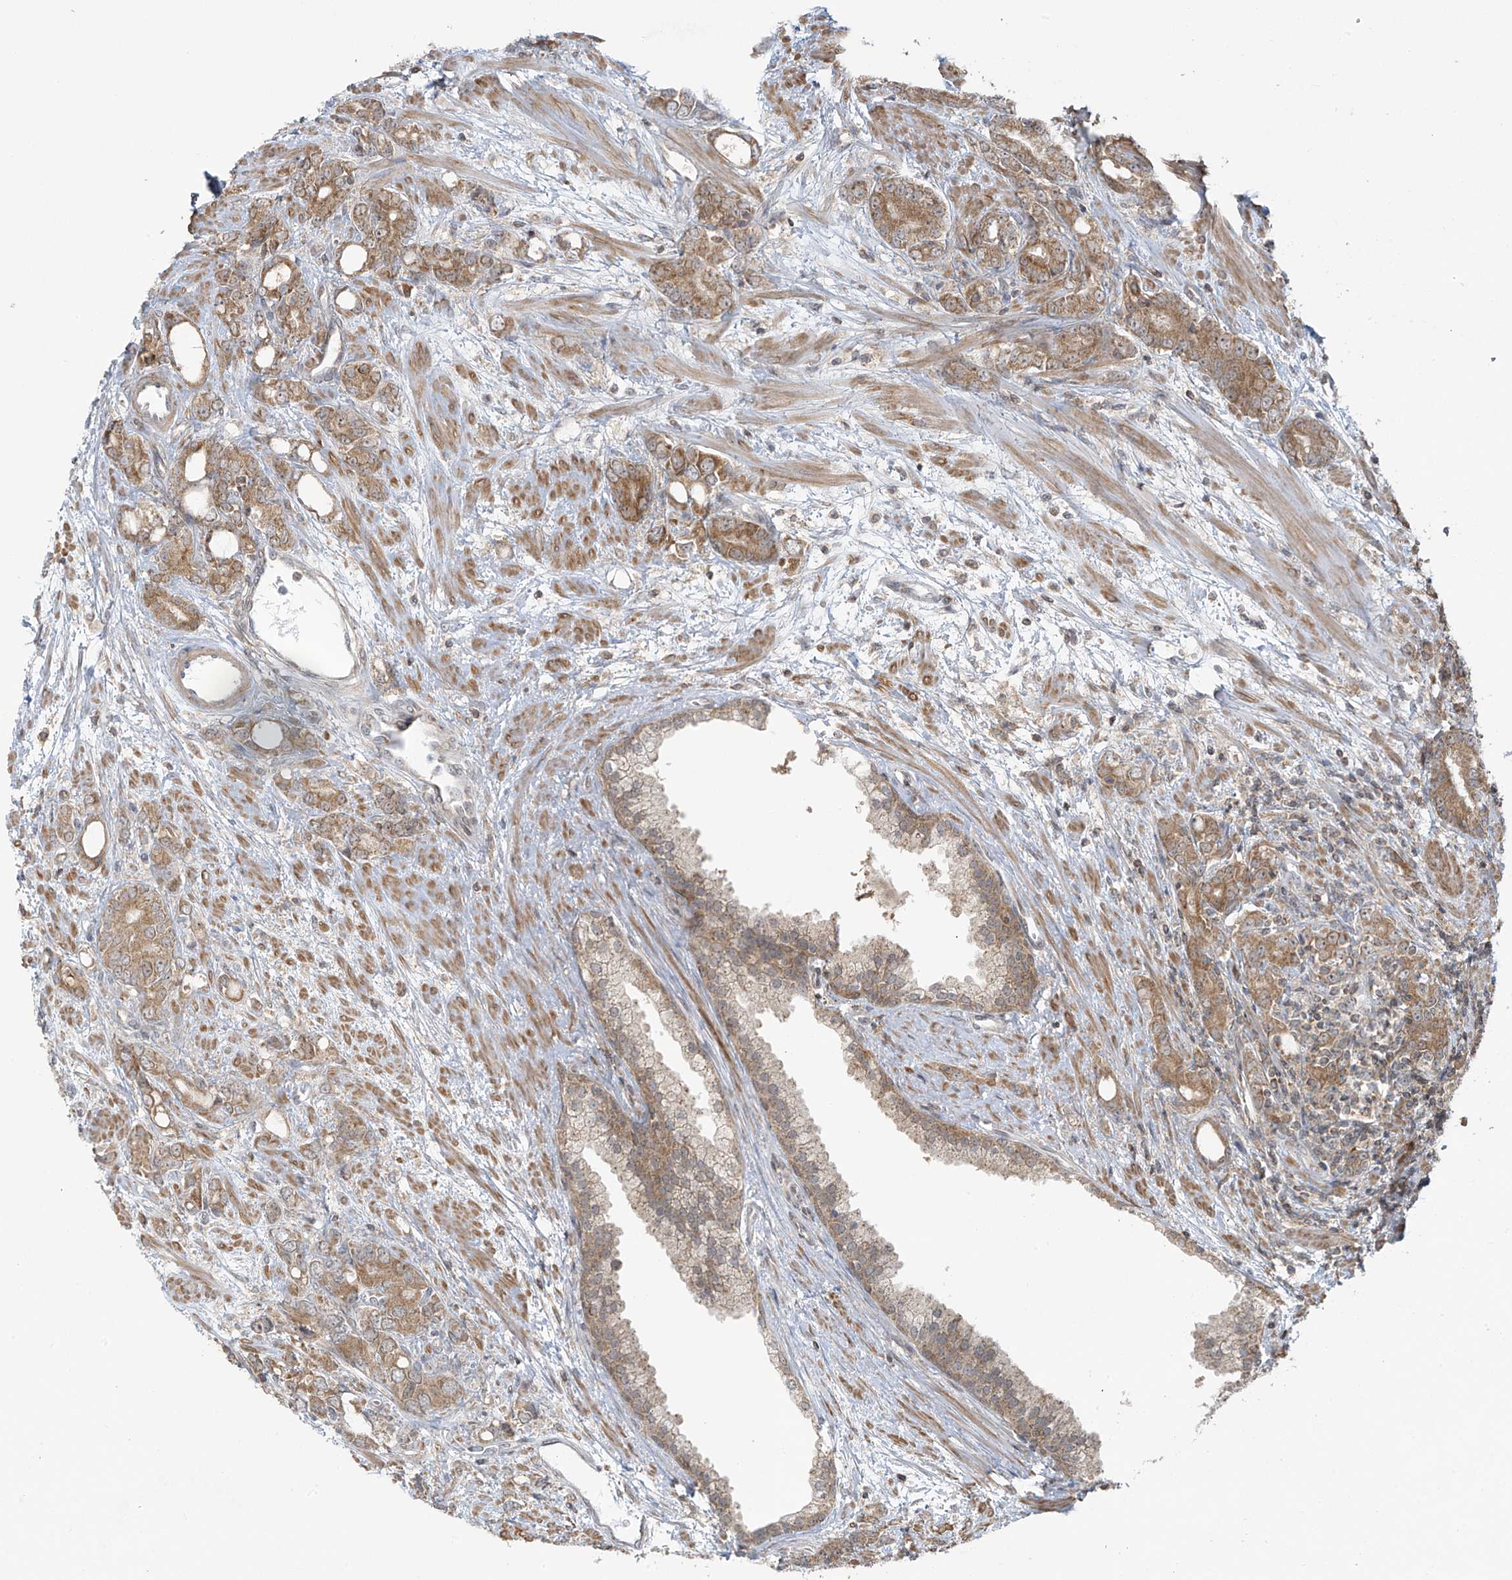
{"staining": {"intensity": "weak", "quantity": ">75%", "location": "cytoplasmic/membranous"}, "tissue": "prostate cancer", "cell_type": "Tumor cells", "image_type": "cancer", "snomed": [{"axis": "morphology", "description": "Adenocarcinoma, High grade"}, {"axis": "topography", "description": "Prostate"}], "caption": "Human high-grade adenocarcinoma (prostate) stained for a protein (brown) reveals weak cytoplasmic/membranous positive expression in about >75% of tumor cells.", "gene": "HDDC2", "patient": {"sex": "male", "age": 62}}